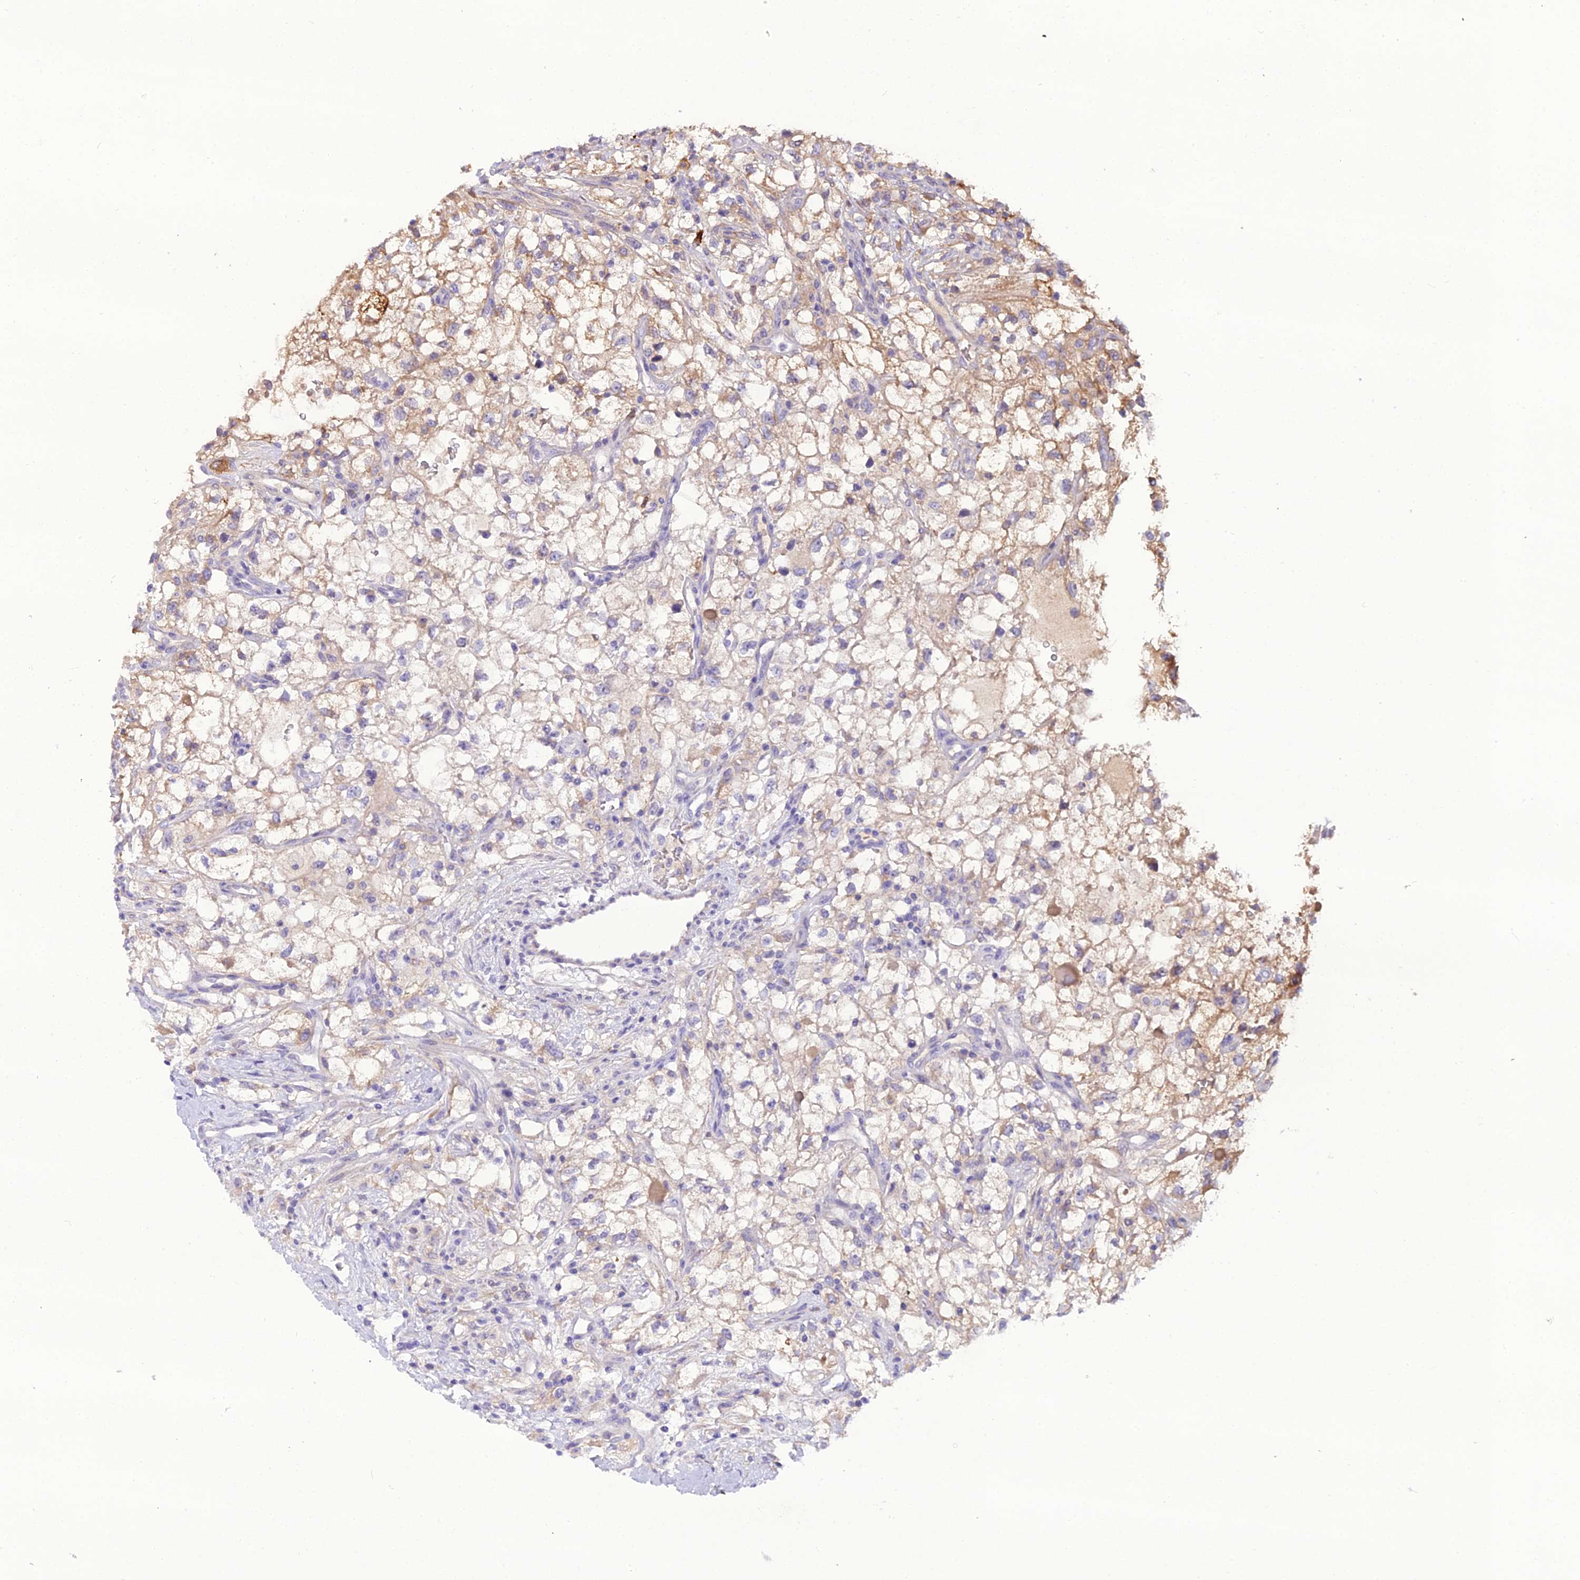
{"staining": {"intensity": "moderate", "quantity": "<25%", "location": "cytoplasmic/membranous"}, "tissue": "renal cancer", "cell_type": "Tumor cells", "image_type": "cancer", "snomed": [{"axis": "morphology", "description": "Adenocarcinoma, NOS"}, {"axis": "topography", "description": "Kidney"}], "caption": "Immunohistochemistry (DAB (3,3'-diaminobenzidine)) staining of human renal cancer (adenocarcinoma) displays moderate cytoplasmic/membranous protein positivity in approximately <25% of tumor cells. The staining was performed using DAB, with brown indicating positive protein expression. Nuclei are stained blue with hematoxylin.", "gene": "MB21D2", "patient": {"sex": "male", "age": 59}}